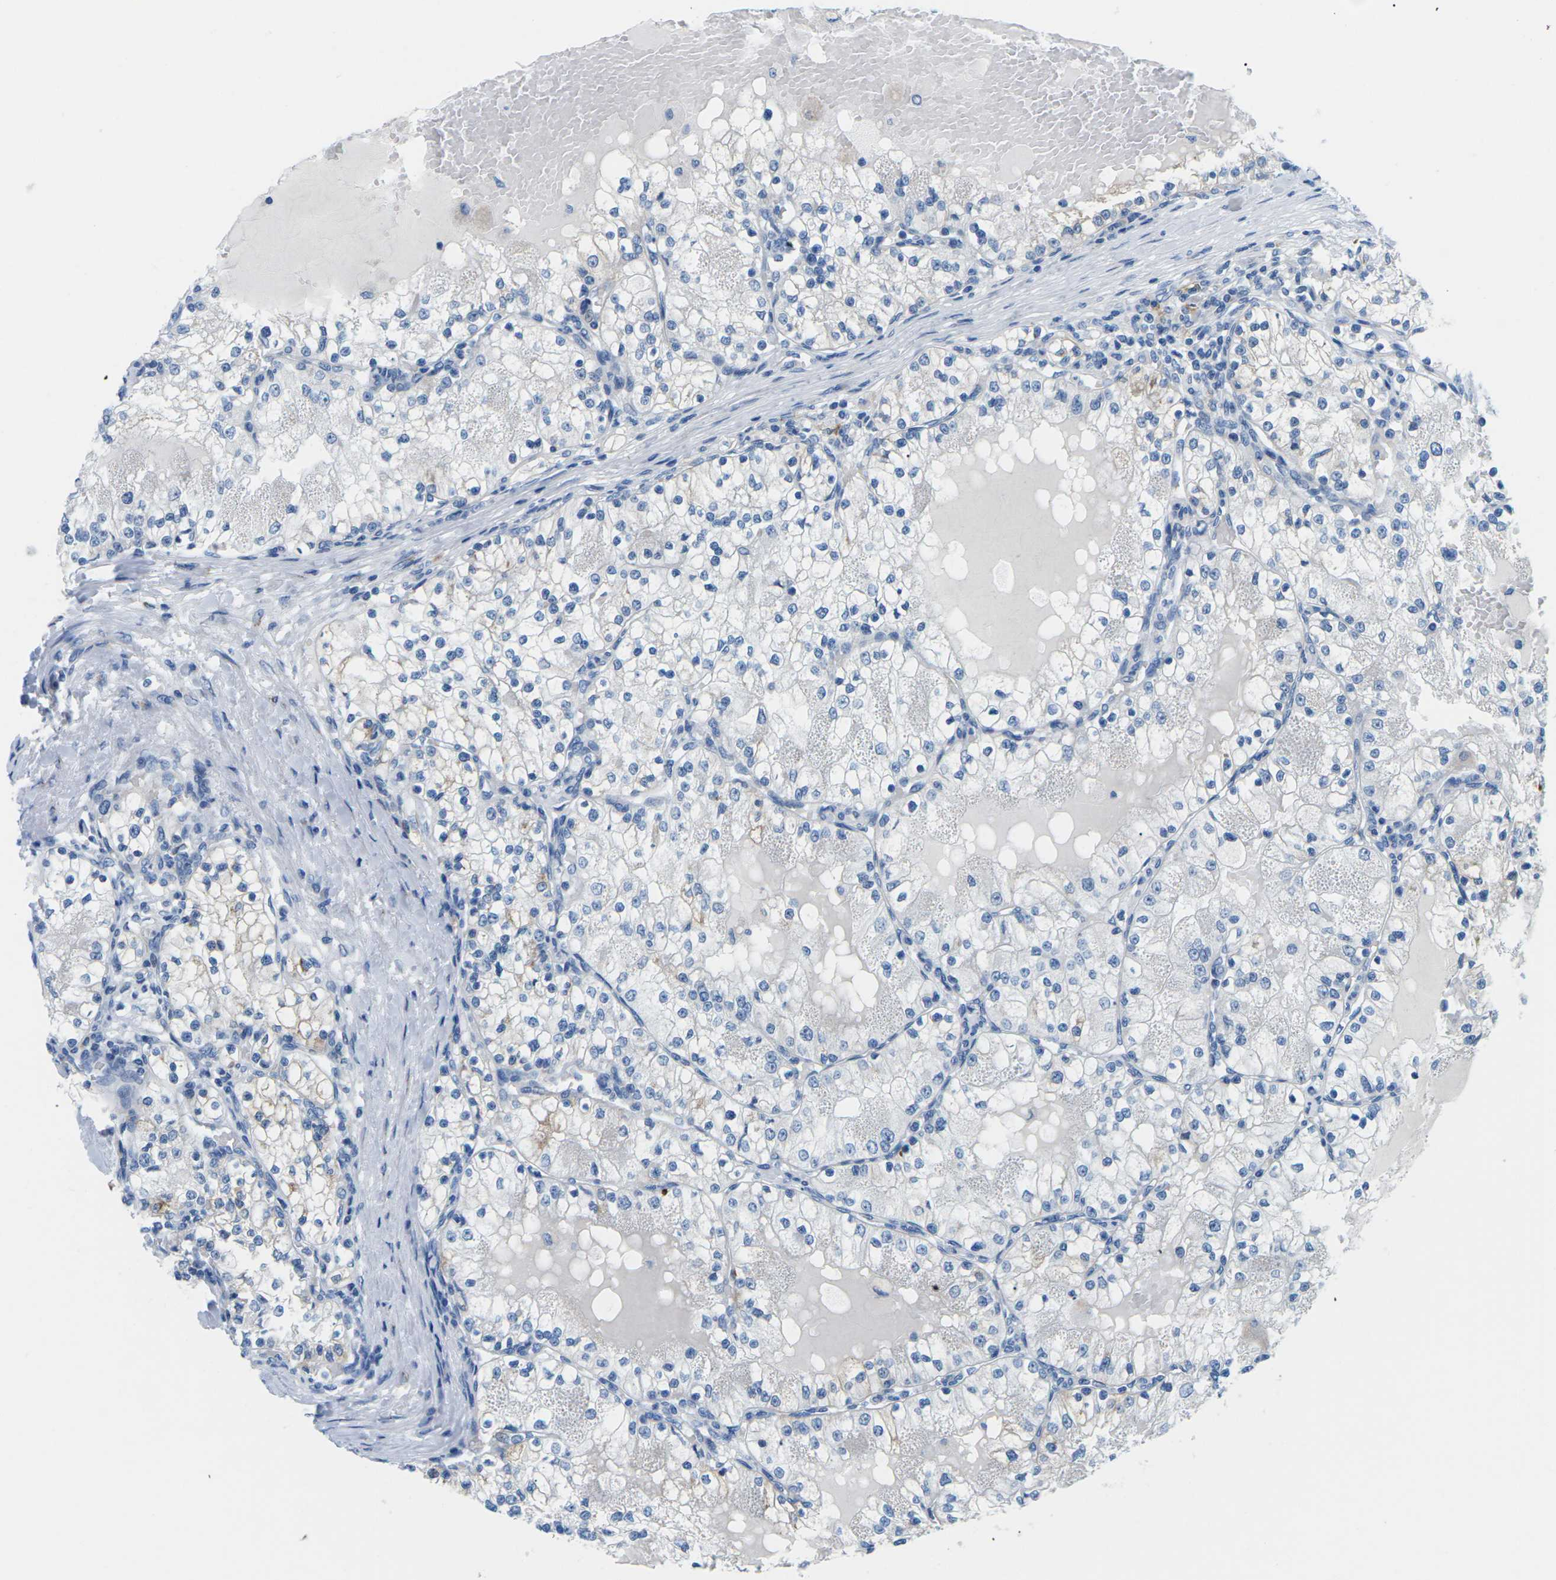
{"staining": {"intensity": "negative", "quantity": "none", "location": "none"}, "tissue": "renal cancer", "cell_type": "Tumor cells", "image_type": "cancer", "snomed": [{"axis": "morphology", "description": "Adenocarcinoma, NOS"}, {"axis": "topography", "description": "Kidney"}], "caption": "Photomicrograph shows no significant protein staining in tumor cells of renal adenocarcinoma.", "gene": "SYNGR2", "patient": {"sex": "male", "age": 68}}